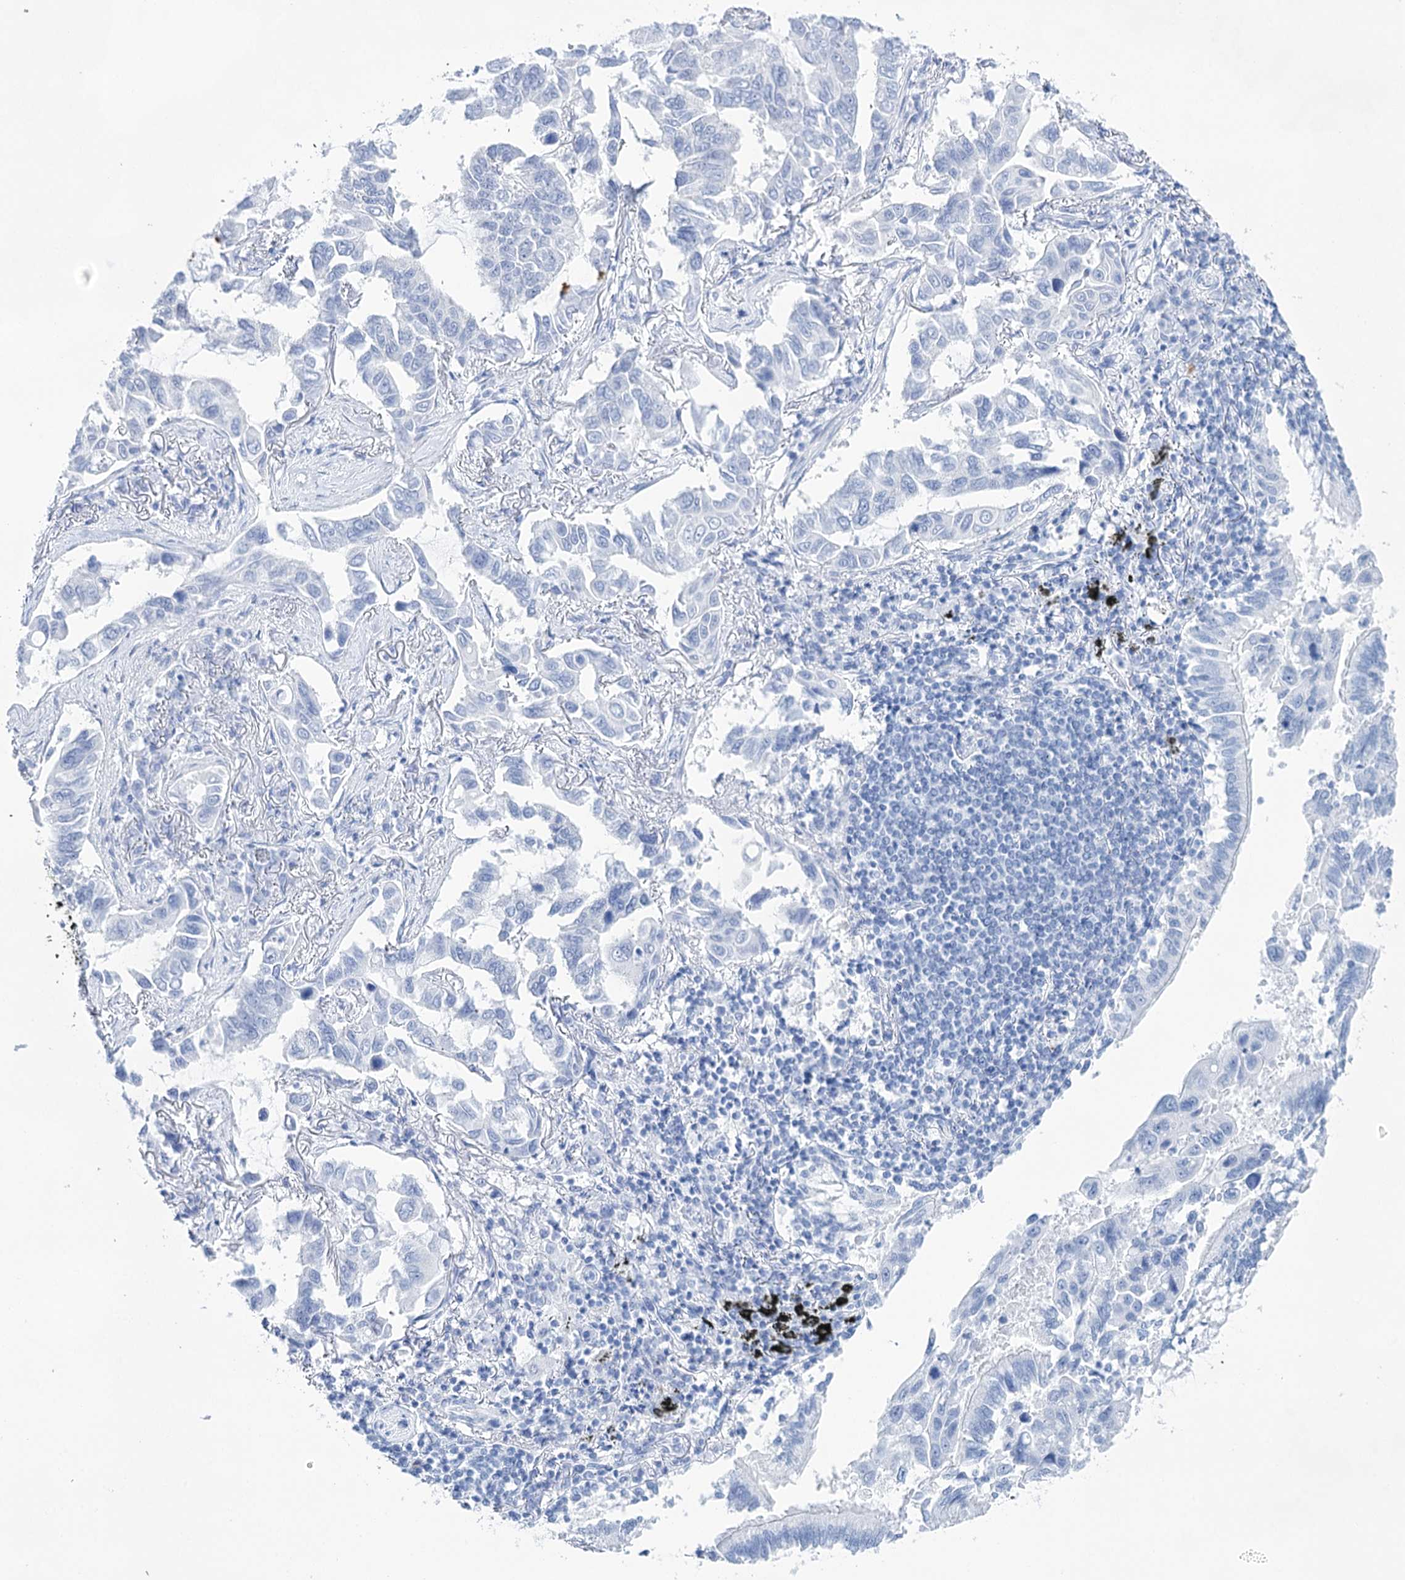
{"staining": {"intensity": "negative", "quantity": "none", "location": "none"}, "tissue": "lung cancer", "cell_type": "Tumor cells", "image_type": "cancer", "snomed": [{"axis": "morphology", "description": "Adenocarcinoma, NOS"}, {"axis": "topography", "description": "Lung"}], "caption": "Lung cancer (adenocarcinoma) stained for a protein using immunohistochemistry (IHC) demonstrates no staining tumor cells.", "gene": "LALBA", "patient": {"sex": "male", "age": 64}}